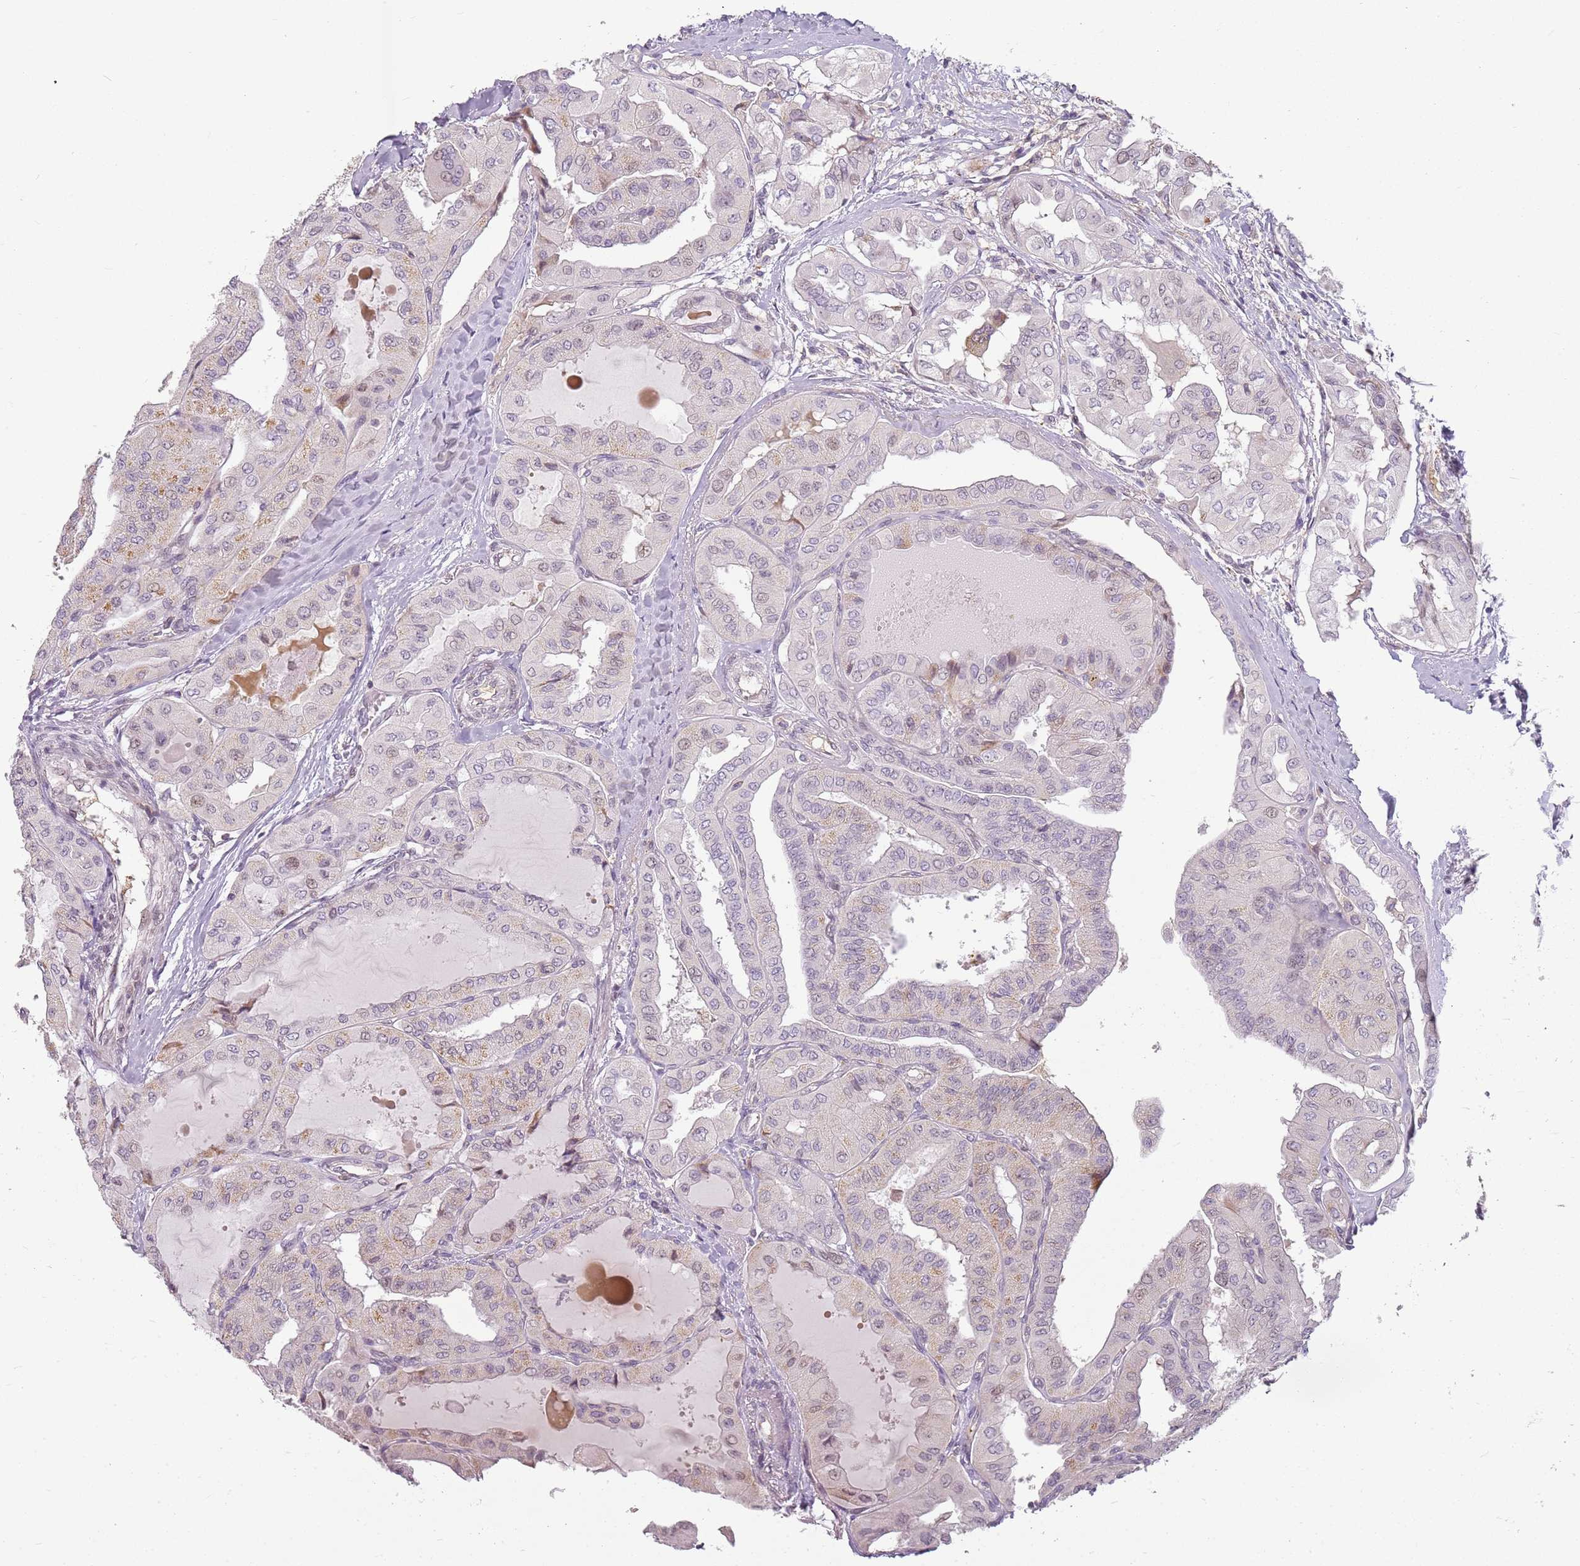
{"staining": {"intensity": "weak", "quantity": "<25%", "location": "cytoplasmic/membranous"}, "tissue": "thyroid cancer", "cell_type": "Tumor cells", "image_type": "cancer", "snomed": [{"axis": "morphology", "description": "Papillary adenocarcinoma, NOS"}, {"axis": "topography", "description": "Thyroid gland"}], "caption": "High power microscopy photomicrograph of an IHC image of thyroid cancer, revealing no significant staining in tumor cells.", "gene": "DEFB116", "patient": {"sex": "female", "age": 59}}